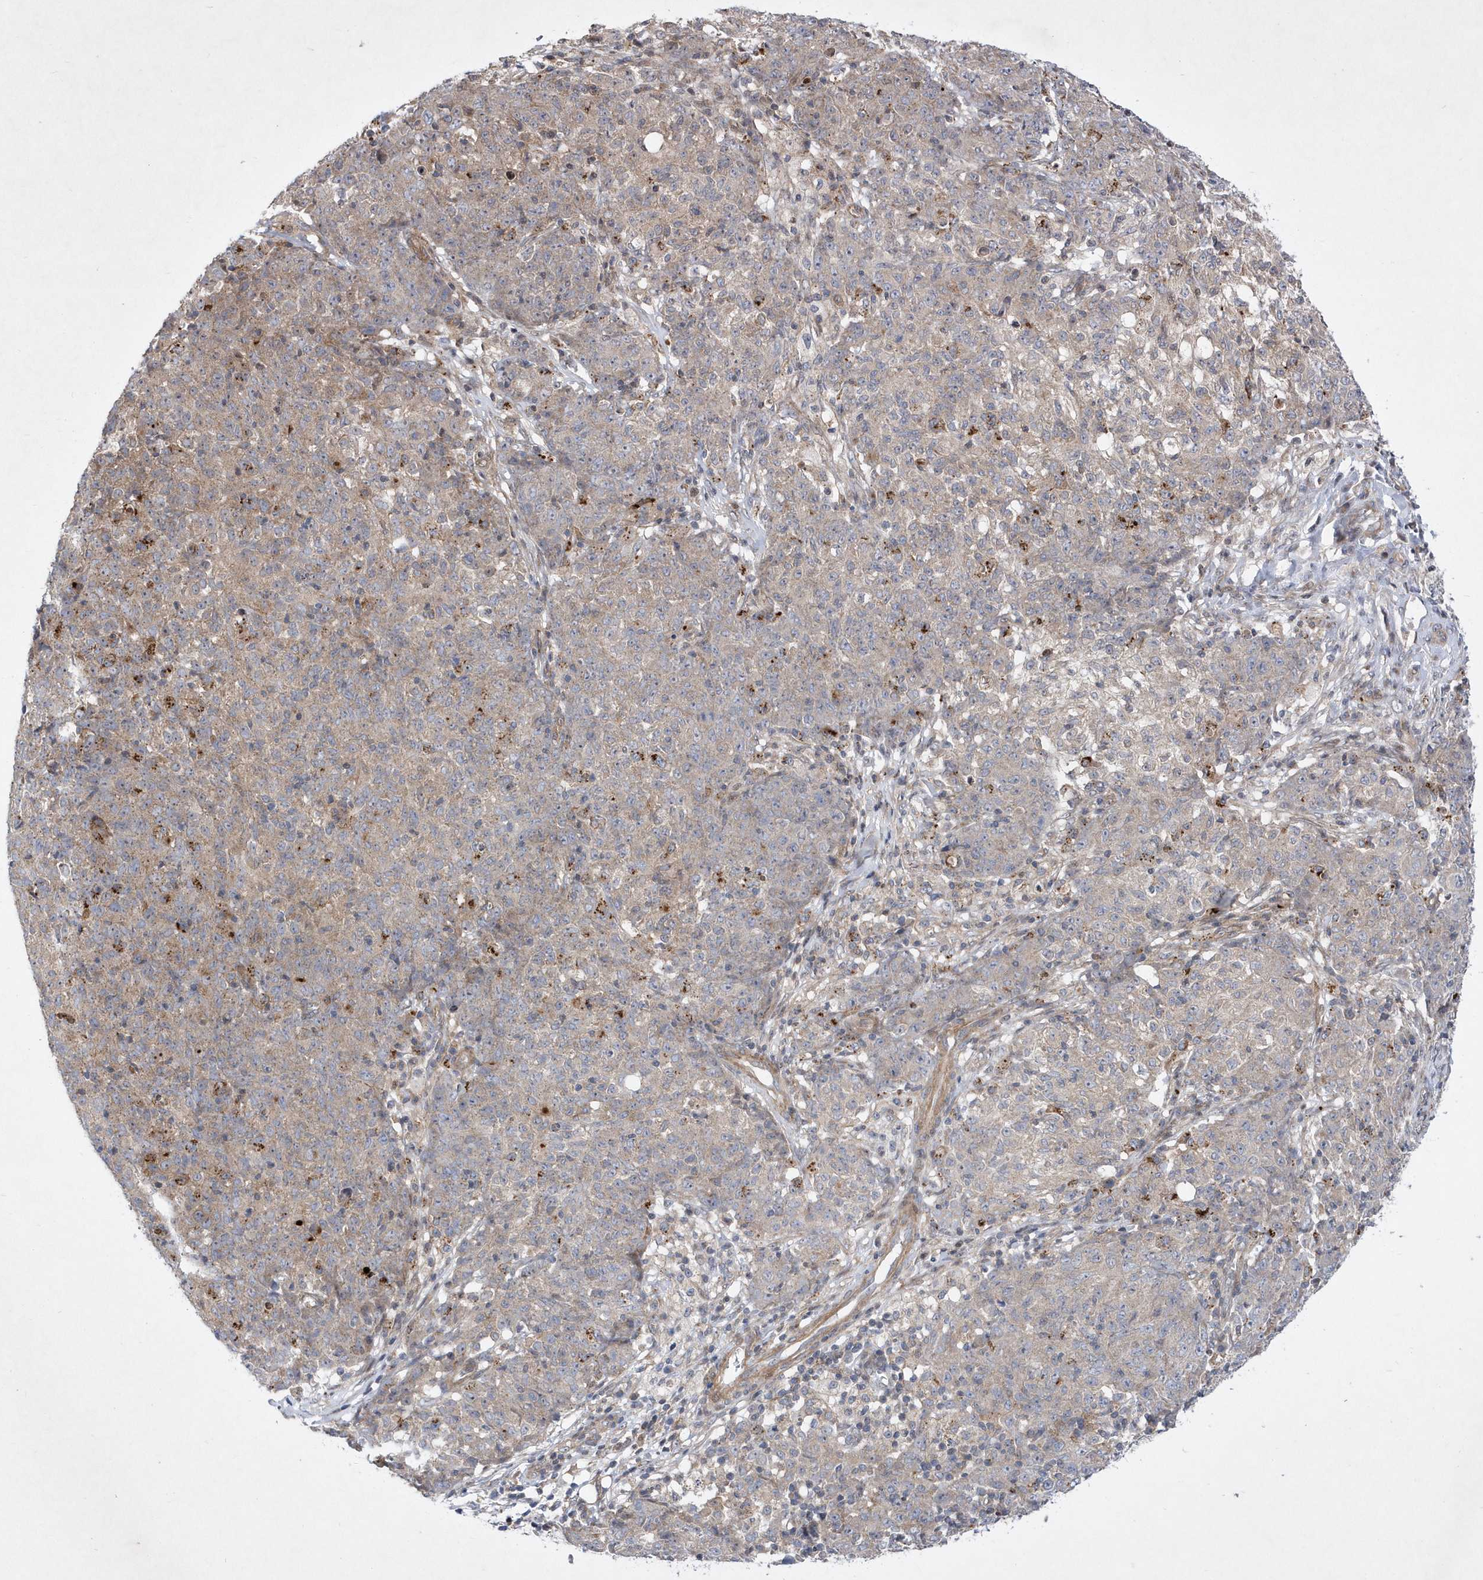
{"staining": {"intensity": "weak", "quantity": "25%-75%", "location": "cytoplasmic/membranous"}, "tissue": "ovarian cancer", "cell_type": "Tumor cells", "image_type": "cancer", "snomed": [{"axis": "morphology", "description": "Carcinoma, endometroid"}, {"axis": "topography", "description": "Ovary"}], "caption": "Endometroid carcinoma (ovarian) stained with a protein marker displays weak staining in tumor cells.", "gene": "LONRF2", "patient": {"sex": "female", "age": 42}}